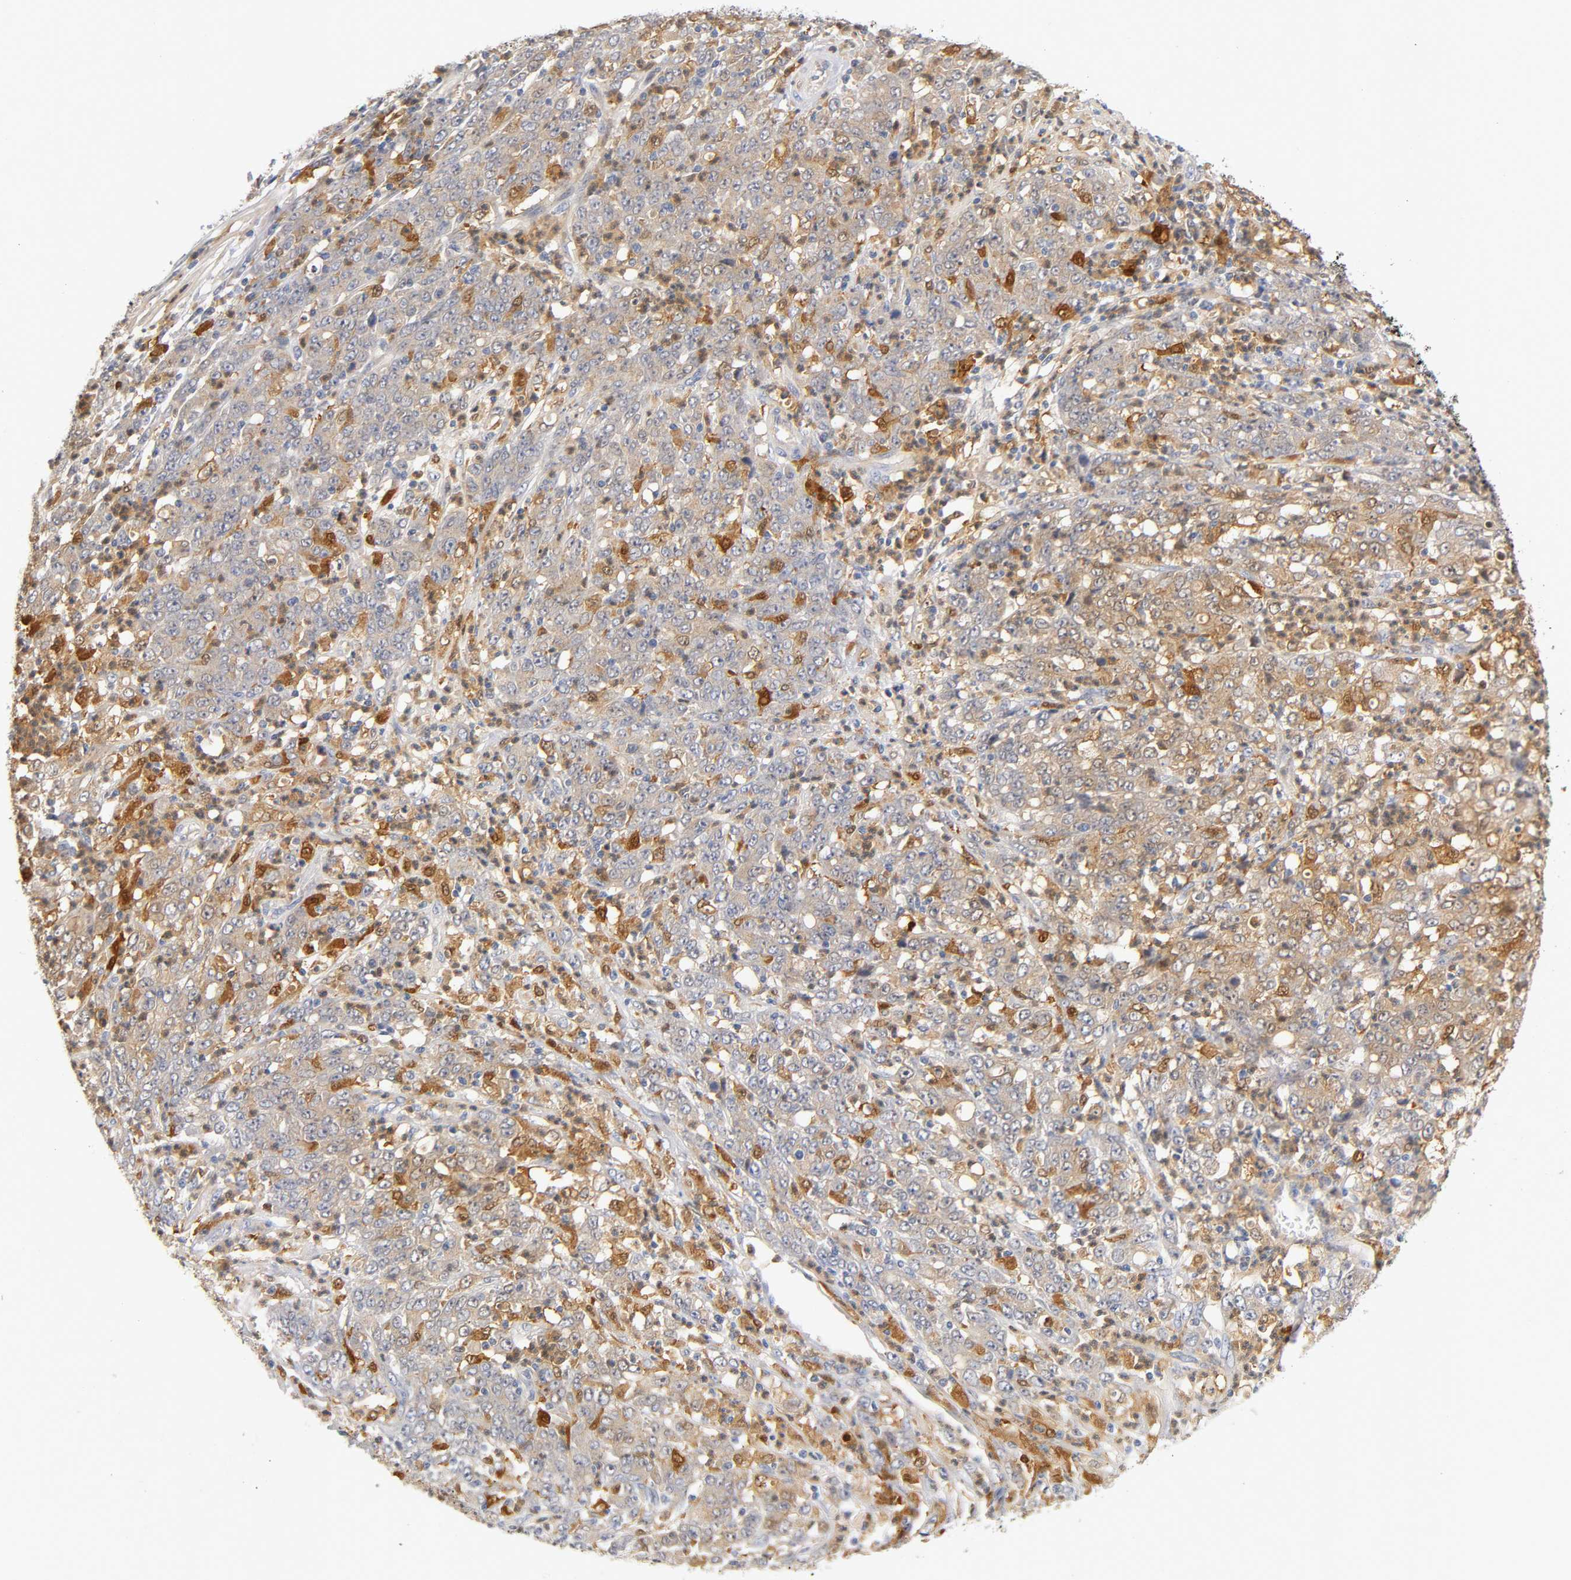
{"staining": {"intensity": "weak", "quantity": ">75%", "location": "cytoplasmic/membranous"}, "tissue": "stomach cancer", "cell_type": "Tumor cells", "image_type": "cancer", "snomed": [{"axis": "morphology", "description": "Adenocarcinoma, NOS"}, {"axis": "topography", "description": "Stomach, lower"}], "caption": "IHC photomicrograph of human stomach cancer (adenocarcinoma) stained for a protein (brown), which demonstrates low levels of weak cytoplasmic/membranous expression in approximately >75% of tumor cells.", "gene": "IL18", "patient": {"sex": "female", "age": 71}}